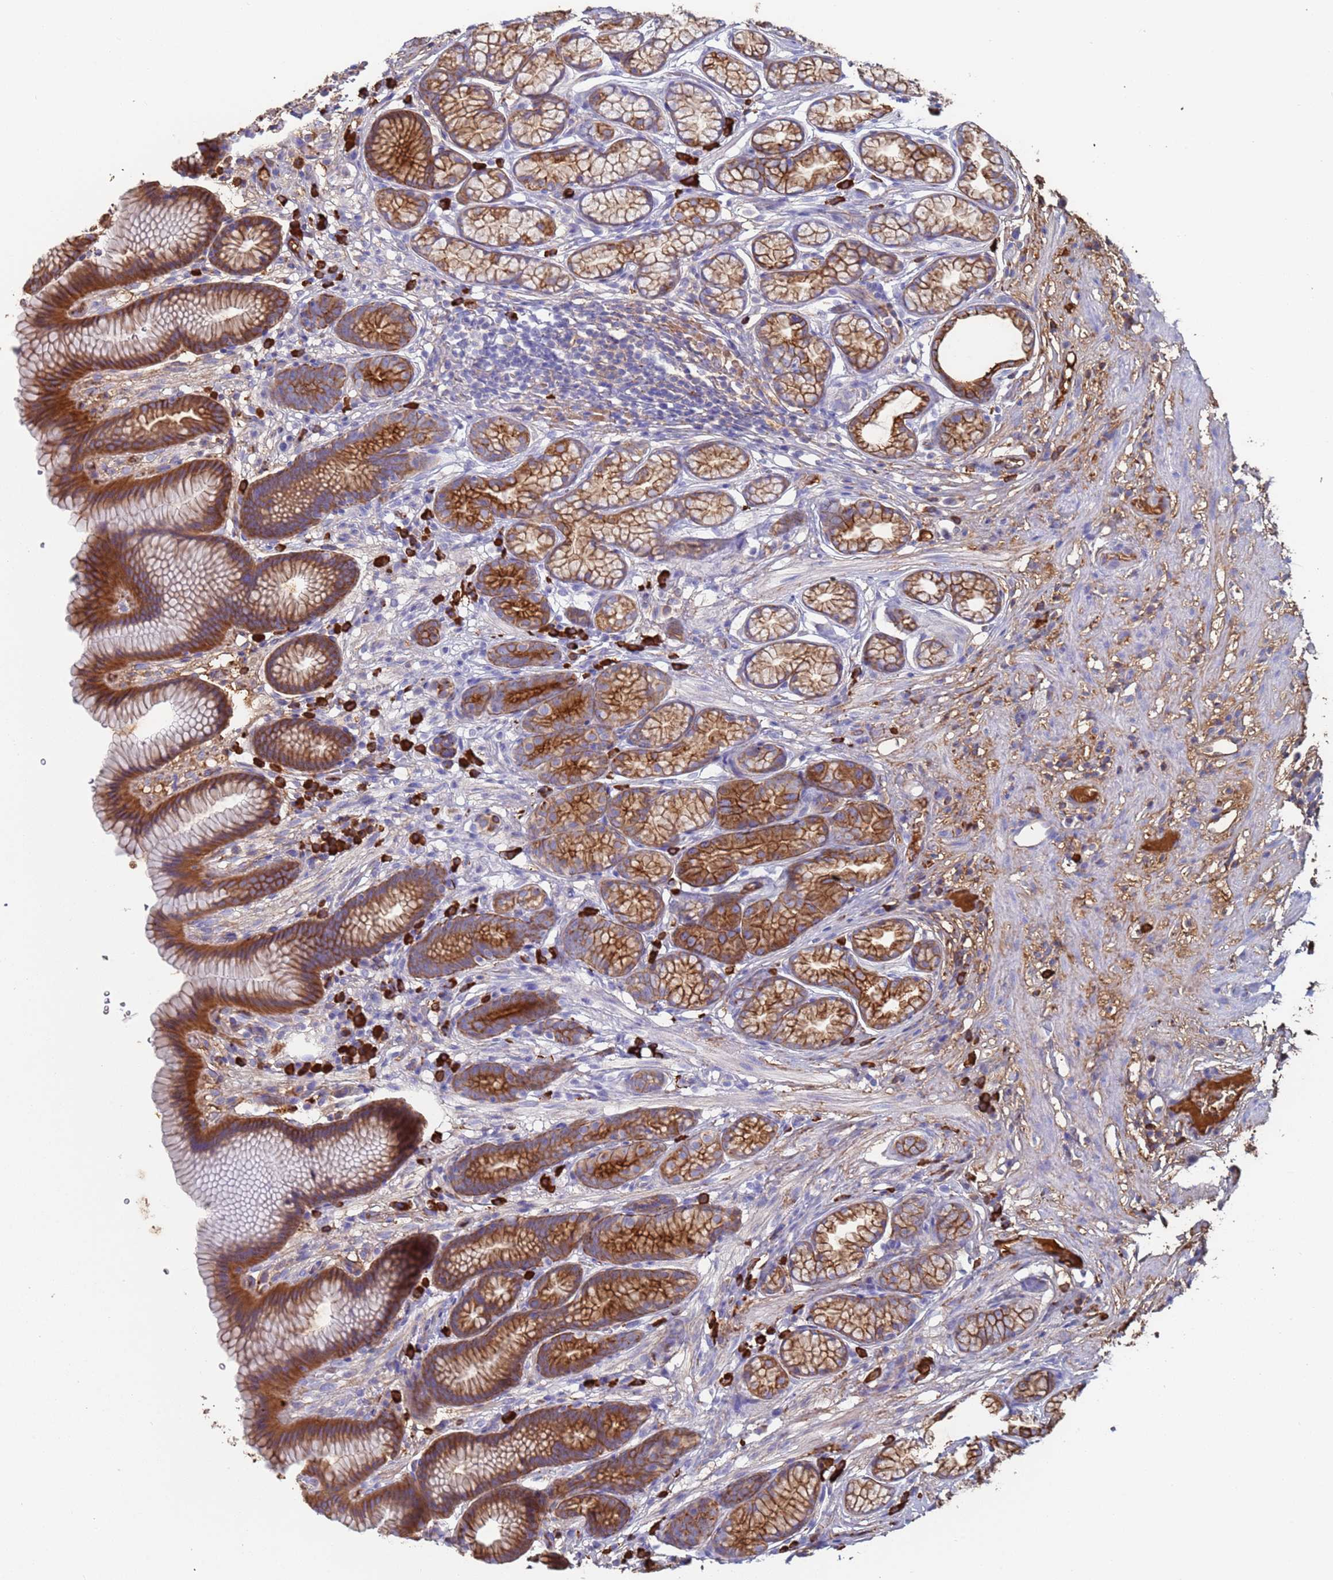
{"staining": {"intensity": "strong", "quantity": ">75%", "location": "cytoplasmic/membranous"}, "tissue": "stomach", "cell_type": "Glandular cells", "image_type": "normal", "snomed": [{"axis": "morphology", "description": "Normal tissue, NOS"}, {"axis": "topography", "description": "Stomach"}], "caption": "Protein expression analysis of benign human stomach reveals strong cytoplasmic/membranous staining in about >75% of glandular cells. (IHC, brightfield microscopy, high magnification).", "gene": "CYSLTR2", "patient": {"sex": "male", "age": 42}}